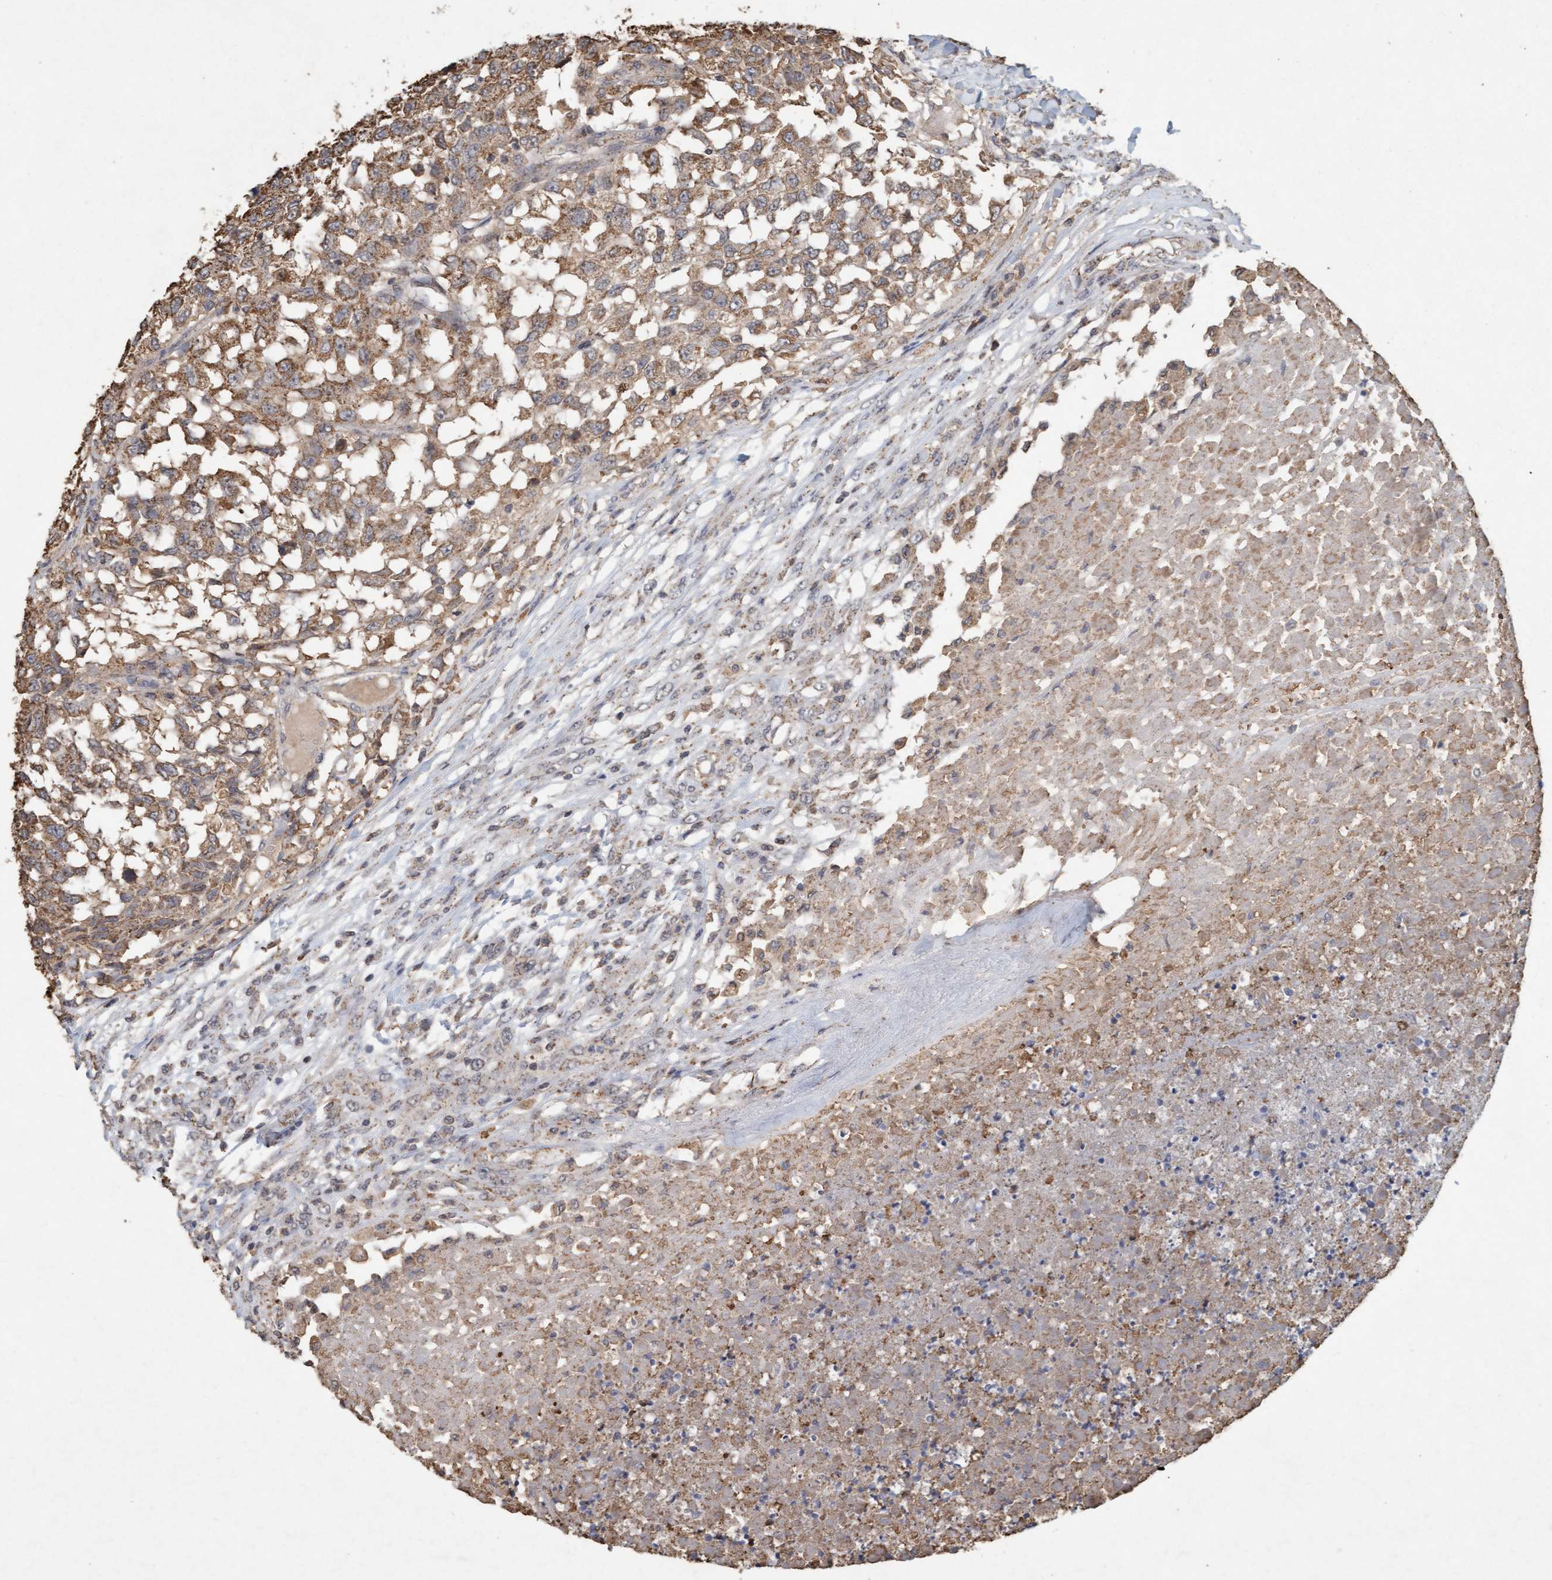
{"staining": {"intensity": "moderate", "quantity": ">75%", "location": "cytoplasmic/membranous"}, "tissue": "testis cancer", "cell_type": "Tumor cells", "image_type": "cancer", "snomed": [{"axis": "morphology", "description": "Seminoma, NOS"}, {"axis": "topography", "description": "Testis"}], "caption": "Protein positivity by IHC displays moderate cytoplasmic/membranous positivity in about >75% of tumor cells in testis seminoma.", "gene": "VSIG8", "patient": {"sex": "male", "age": 59}}